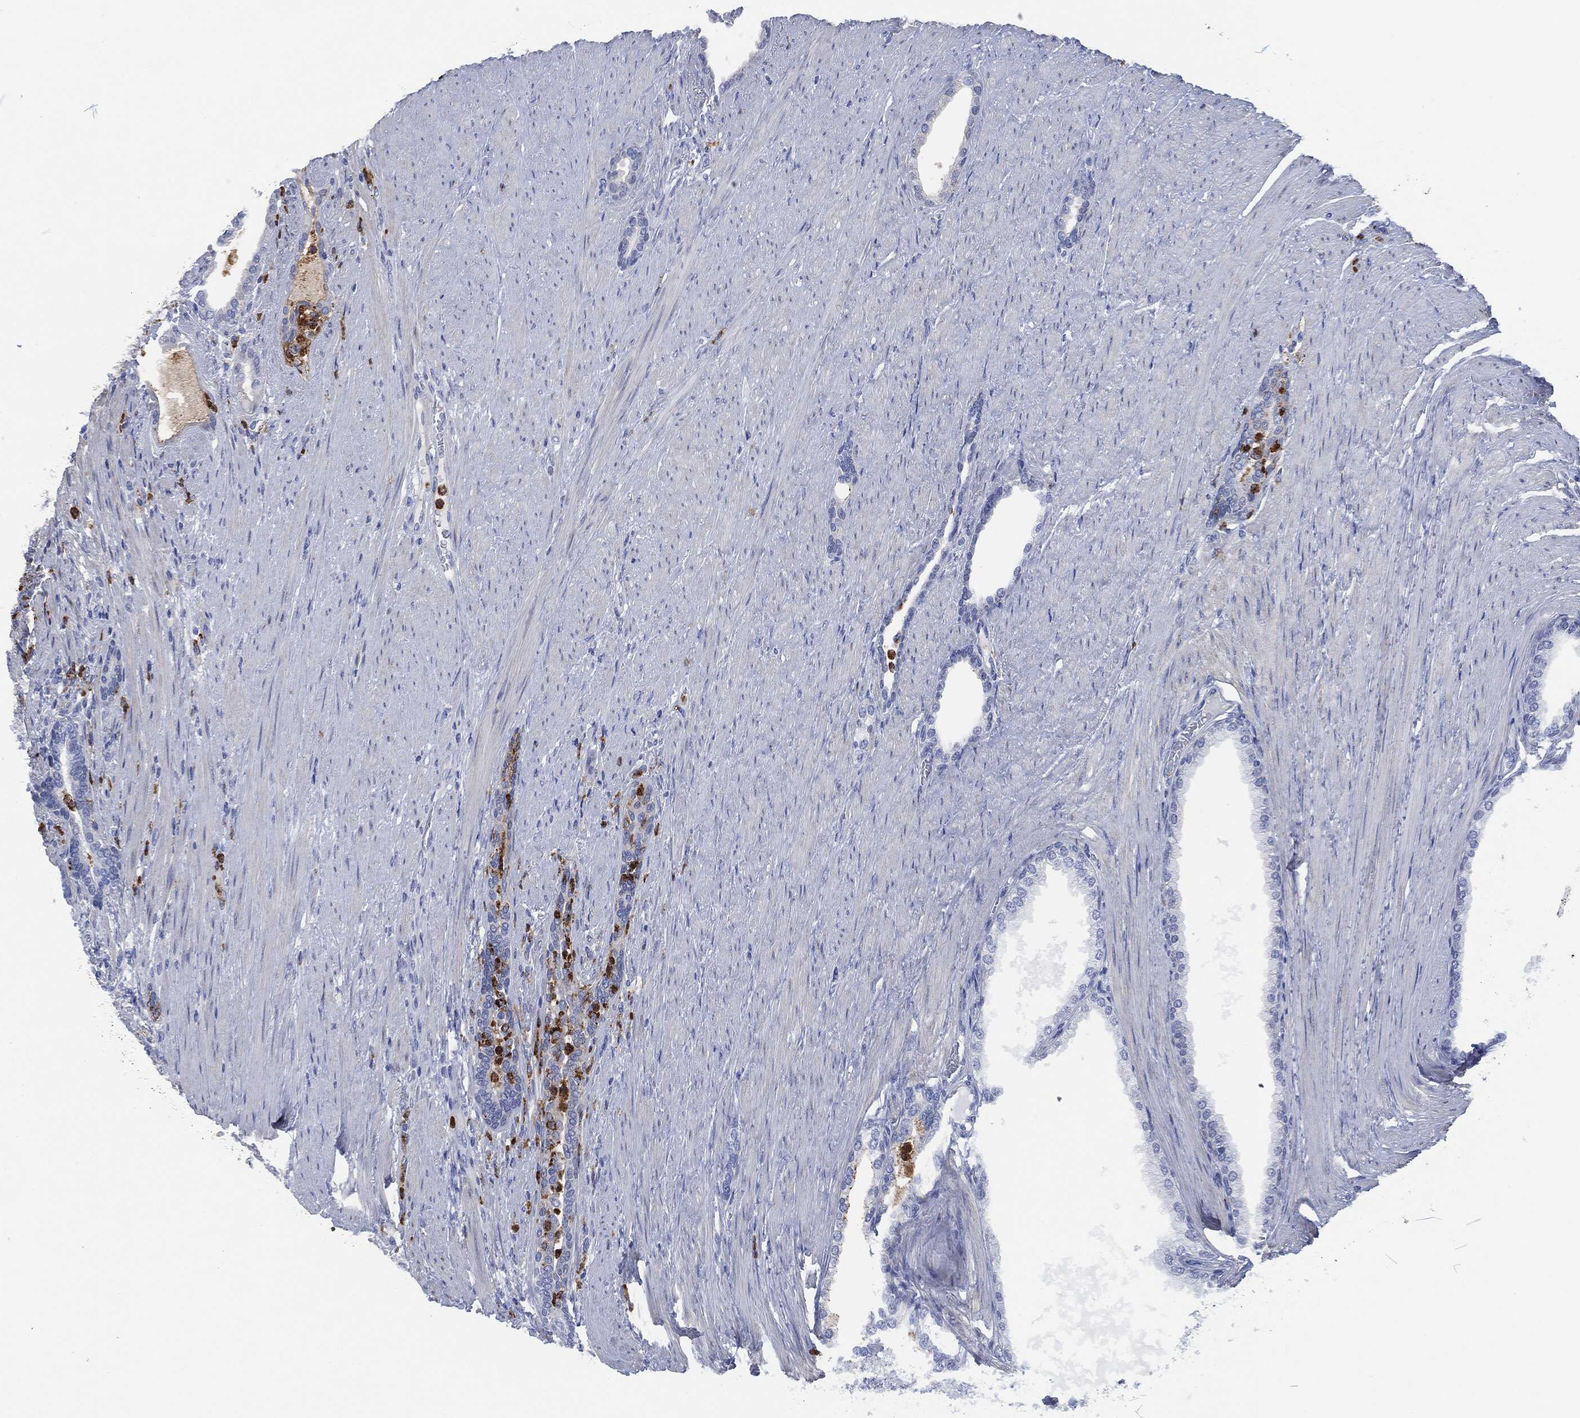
{"staining": {"intensity": "negative", "quantity": "none", "location": "none"}, "tissue": "prostate cancer", "cell_type": "Tumor cells", "image_type": "cancer", "snomed": [{"axis": "morphology", "description": "Adenocarcinoma, Low grade"}, {"axis": "topography", "description": "Prostate"}], "caption": "This is a micrograph of immunohistochemistry (IHC) staining of prostate cancer, which shows no expression in tumor cells. (Immunohistochemistry, brightfield microscopy, high magnification).", "gene": "MPO", "patient": {"sex": "male", "age": 68}}